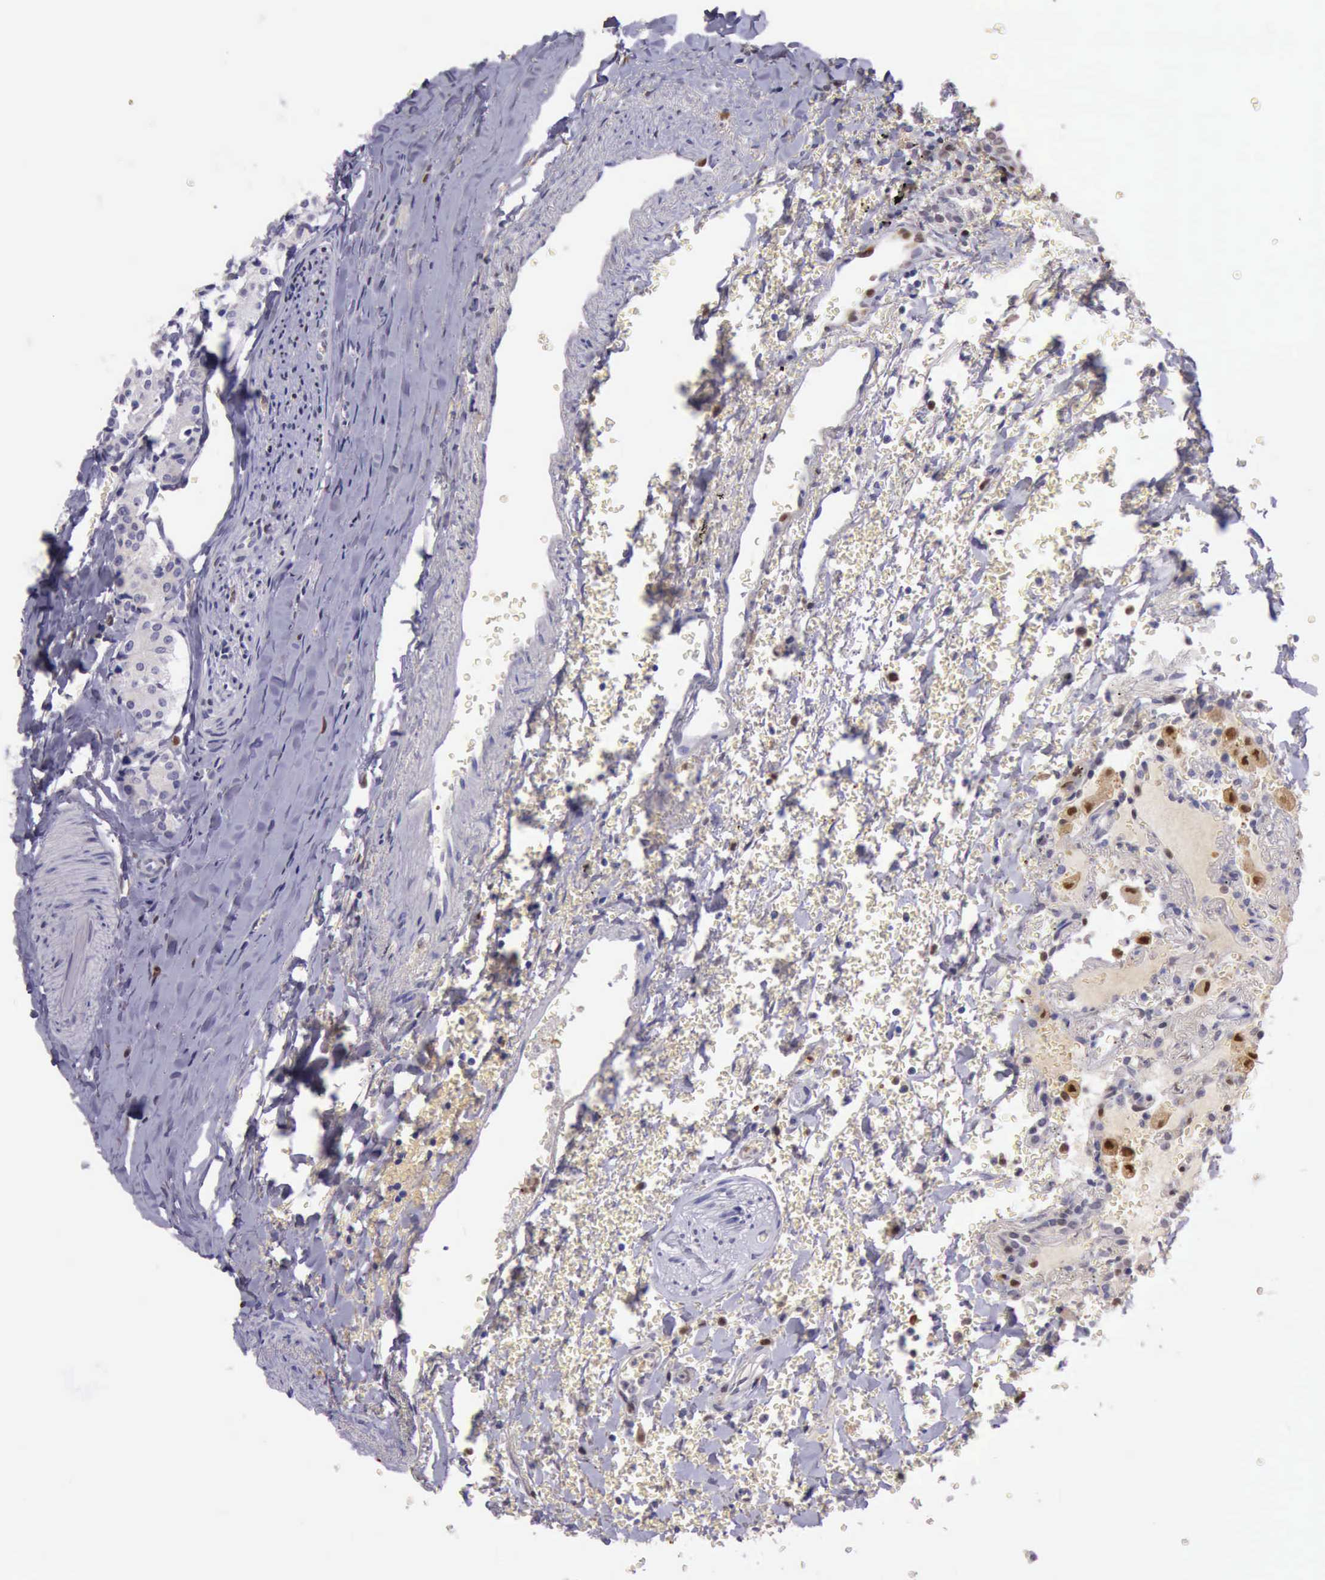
{"staining": {"intensity": "negative", "quantity": "none", "location": "none"}, "tissue": "carcinoid", "cell_type": "Tumor cells", "image_type": "cancer", "snomed": [{"axis": "morphology", "description": "Carcinoid, malignant, NOS"}, {"axis": "topography", "description": "Bronchus"}], "caption": "Carcinoid (malignant) was stained to show a protein in brown. There is no significant staining in tumor cells. (Stains: DAB immunohistochemistry with hematoxylin counter stain, Microscopy: brightfield microscopy at high magnification).", "gene": "TYMP", "patient": {"sex": "male", "age": 55}}